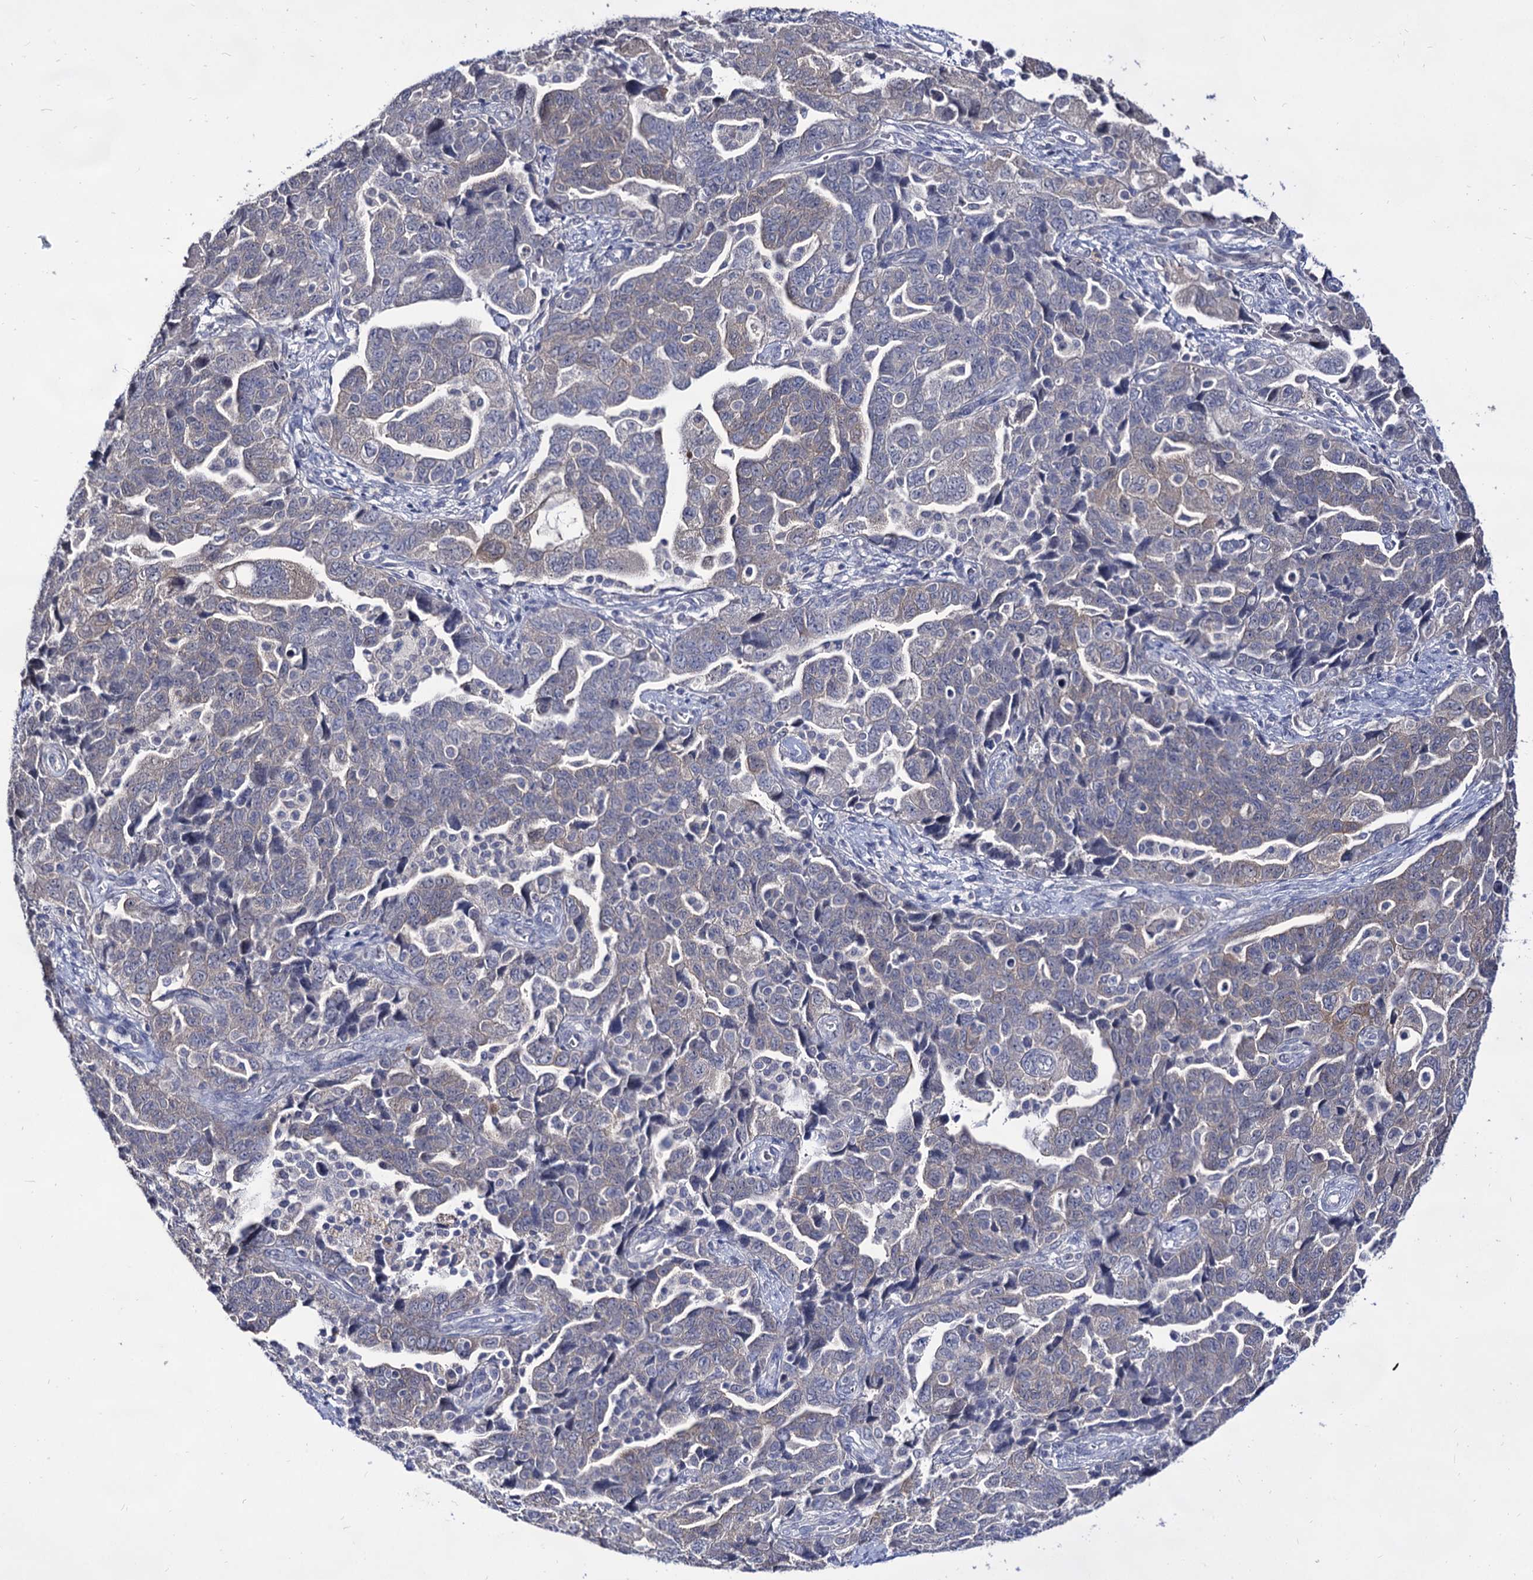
{"staining": {"intensity": "negative", "quantity": "none", "location": "none"}, "tissue": "ovarian cancer", "cell_type": "Tumor cells", "image_type": "cancer", "snomed": [{"axis": "morphology", "description": "Carcinoma, NOS"}, {"axis": "morphology", "description": "Cystadenocarcinoma, serous, NOS"}, {"axis": "topography", "description": "Ovary"}], "caption": "A photomicrograph of human ovarian carcinoma is negative for staining in tumor cells.", "gene": "ARFIP2", "patient": {"sex": "female", "age": 69}}